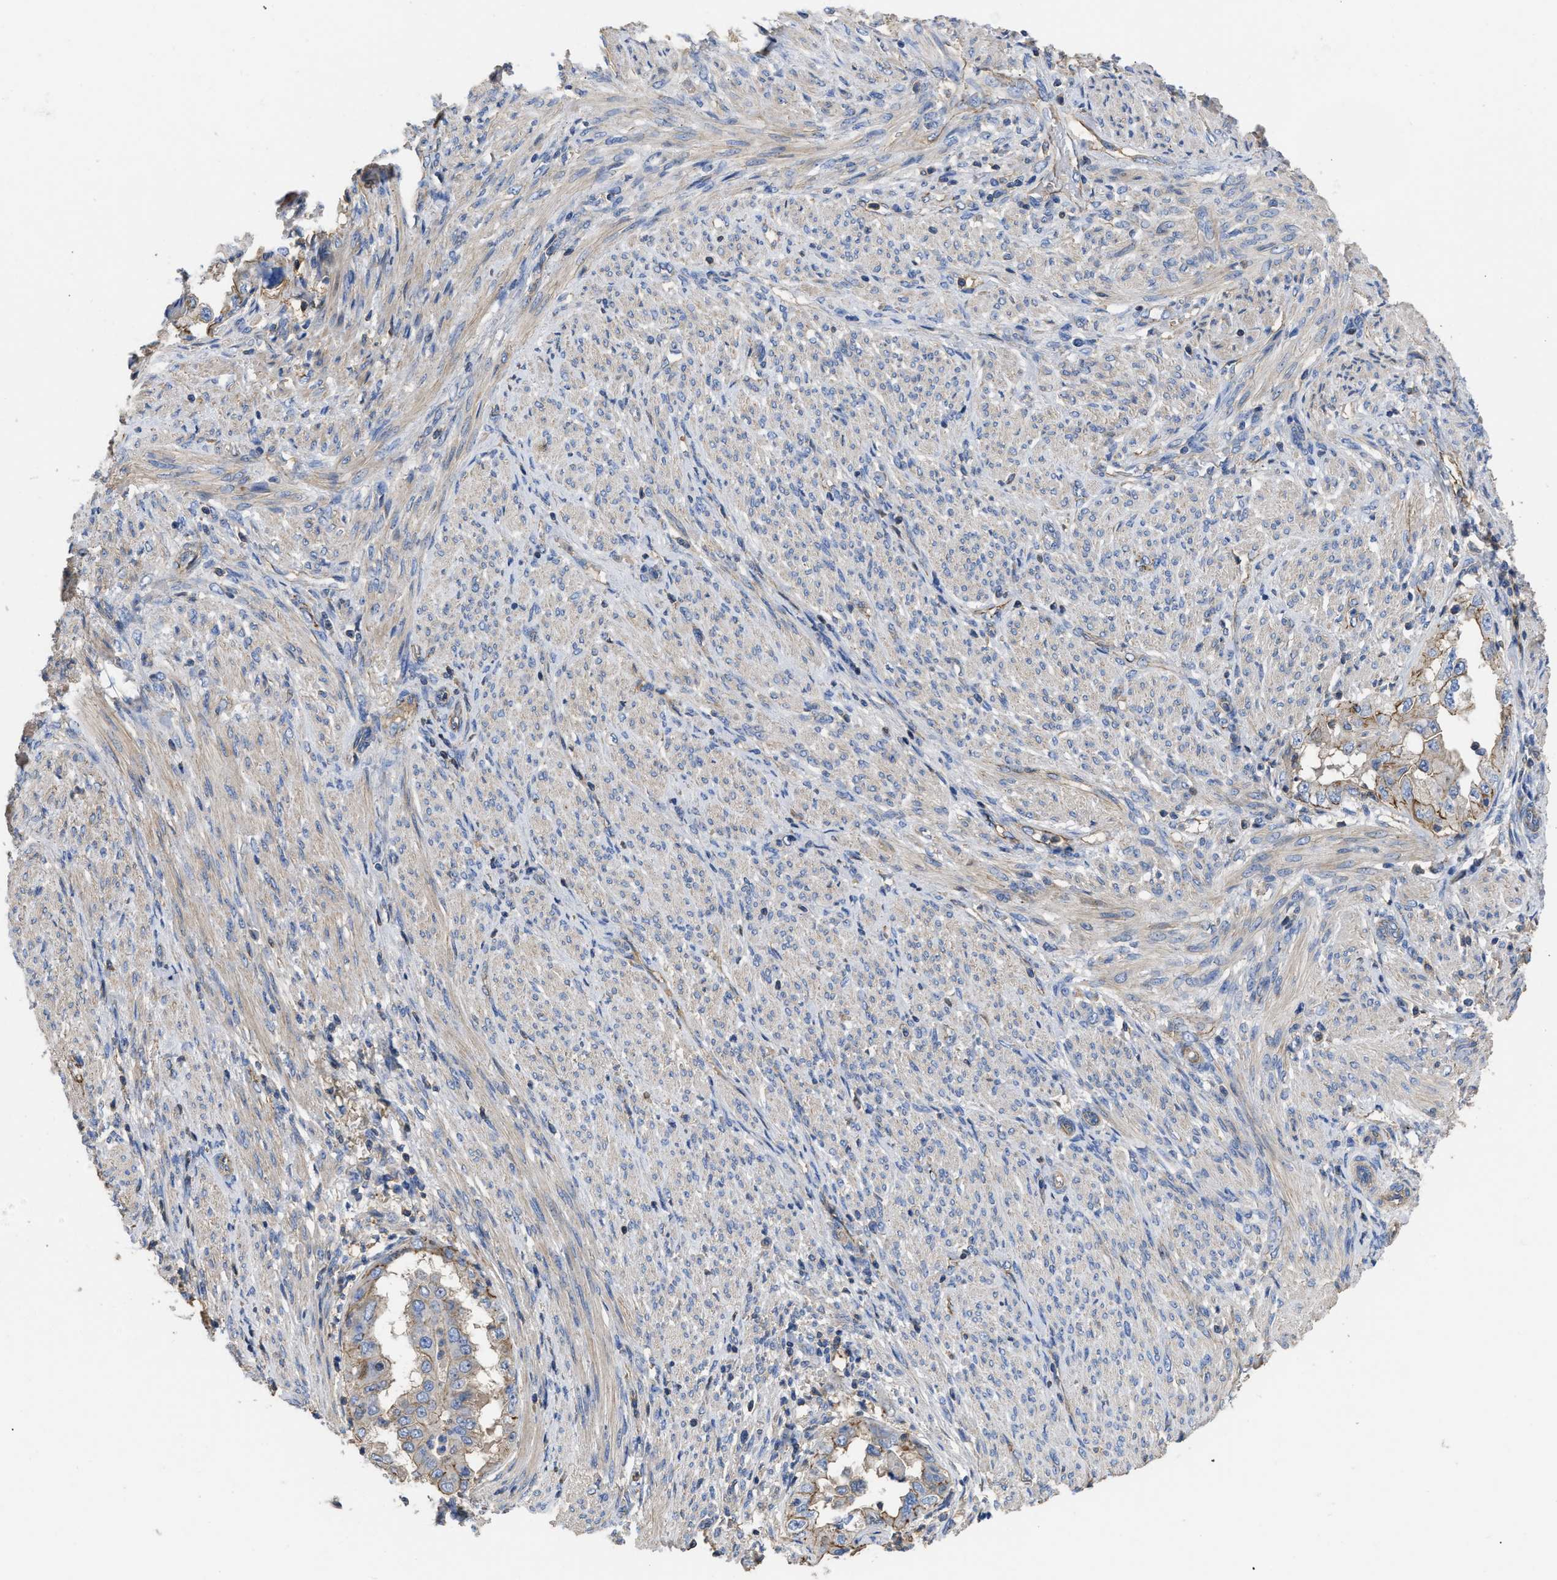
{"staining": {"intensity": "negative", "quantity": "none", "location": "none"}, "tissue": "endometrial cancer", "cell_type": "Tumor cells", "image_type": "cancer", "snomed": [{"axis": "morphology", "description": "Adenocarcinoma, NOS"}, {"axis": "topography", "description": "Endometrium"}], "caption": "Immunohistochemical staining of human endometrial cancer (adenocarcinoma) reveals no significant expression in tumor cells.", "gene": "USP4", "patient": {"sex": "female", "age": 85}}